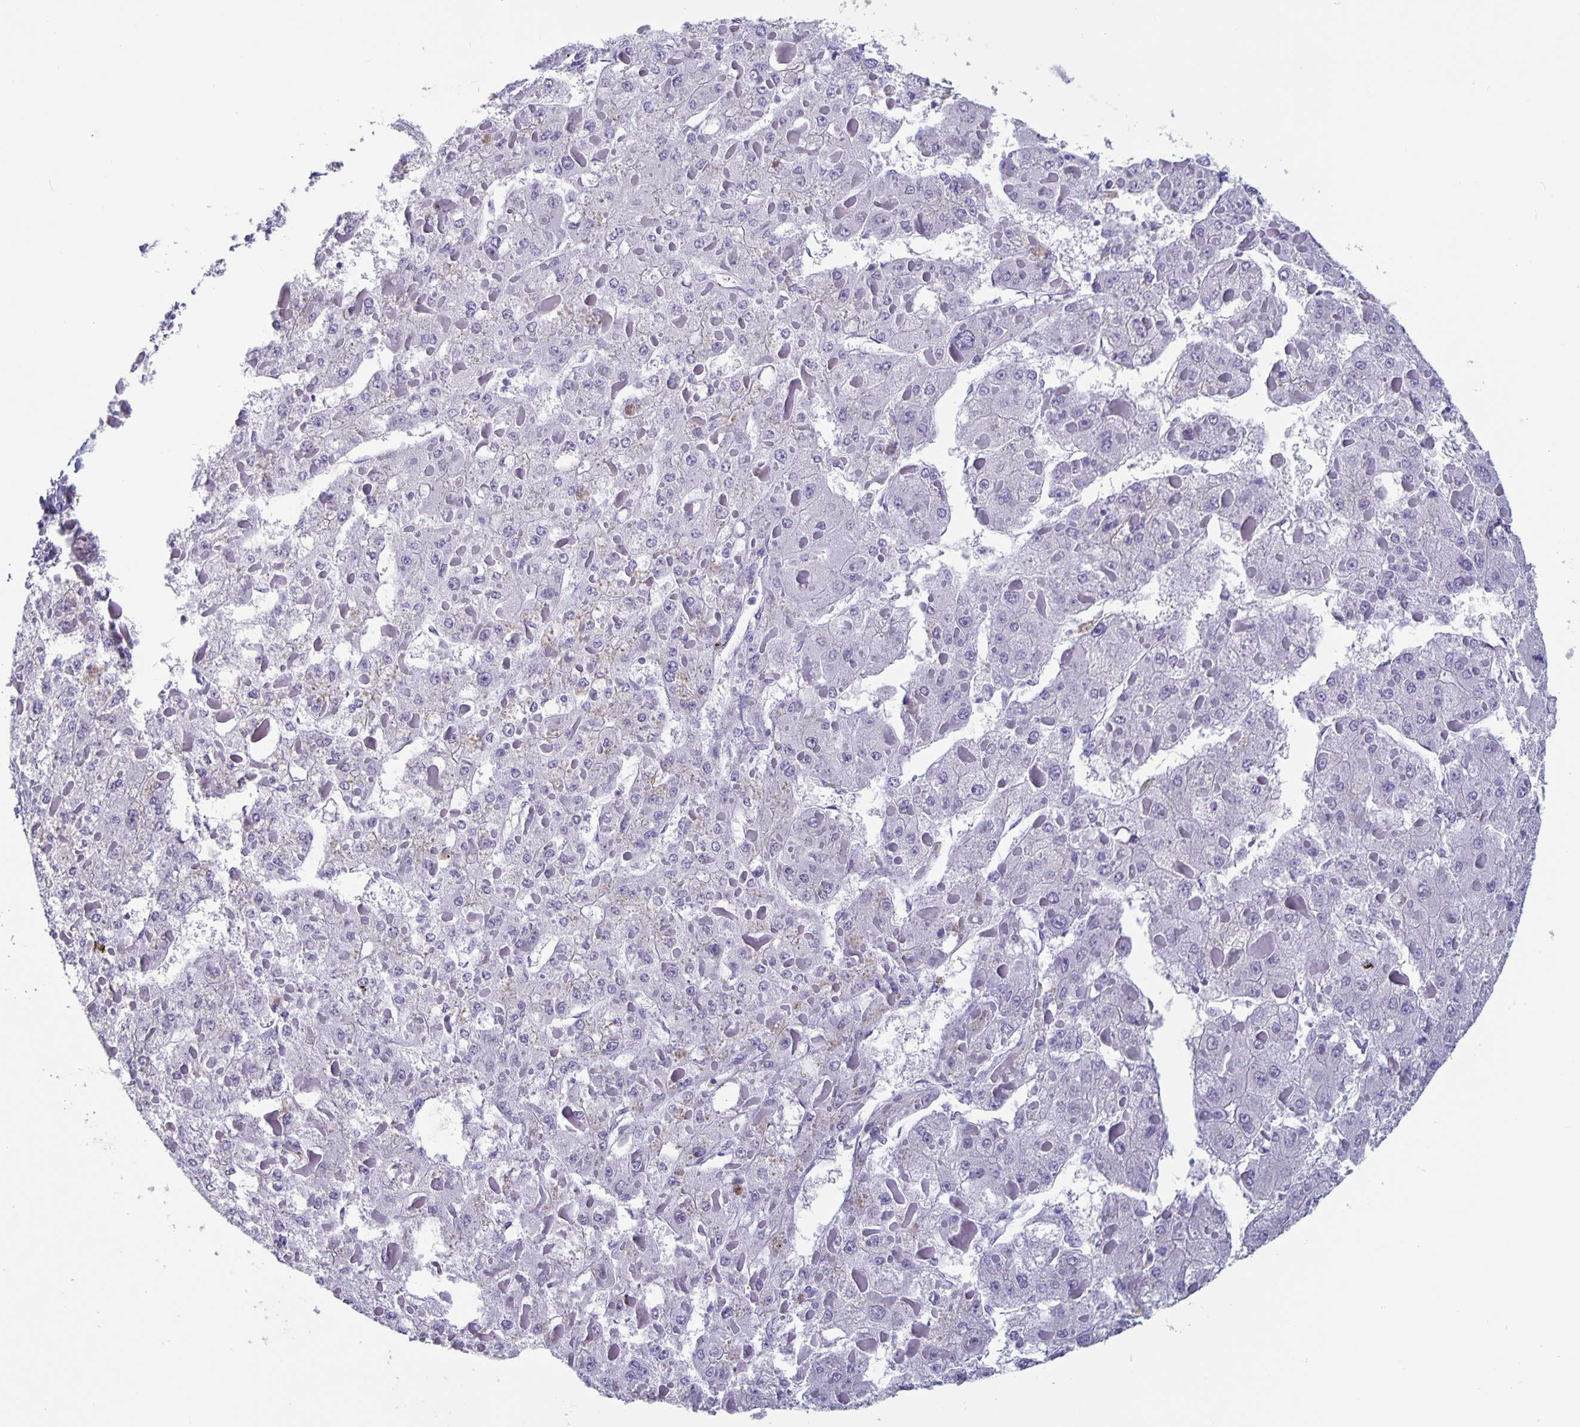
{"staining": {"intensity": "negative", "quantity": "none", "location": "none"}, "tissue": "liver cancer", "cell_type": "Tumor cells", "image_type": "cancer", "snomed": [{"axis": "morphology", "description": "Carcinoma, Hepatocellular, NOS"}, {"axis": "topography", "description": "Liver"}], "caption": "Human liver cancer (hepatocellular carcinoma) stained for a protein using immunohistochemistry reveals no expression in tumor cells.", "gene": "BPIFA3", "patient": {"sex": "female", "age": 73}}